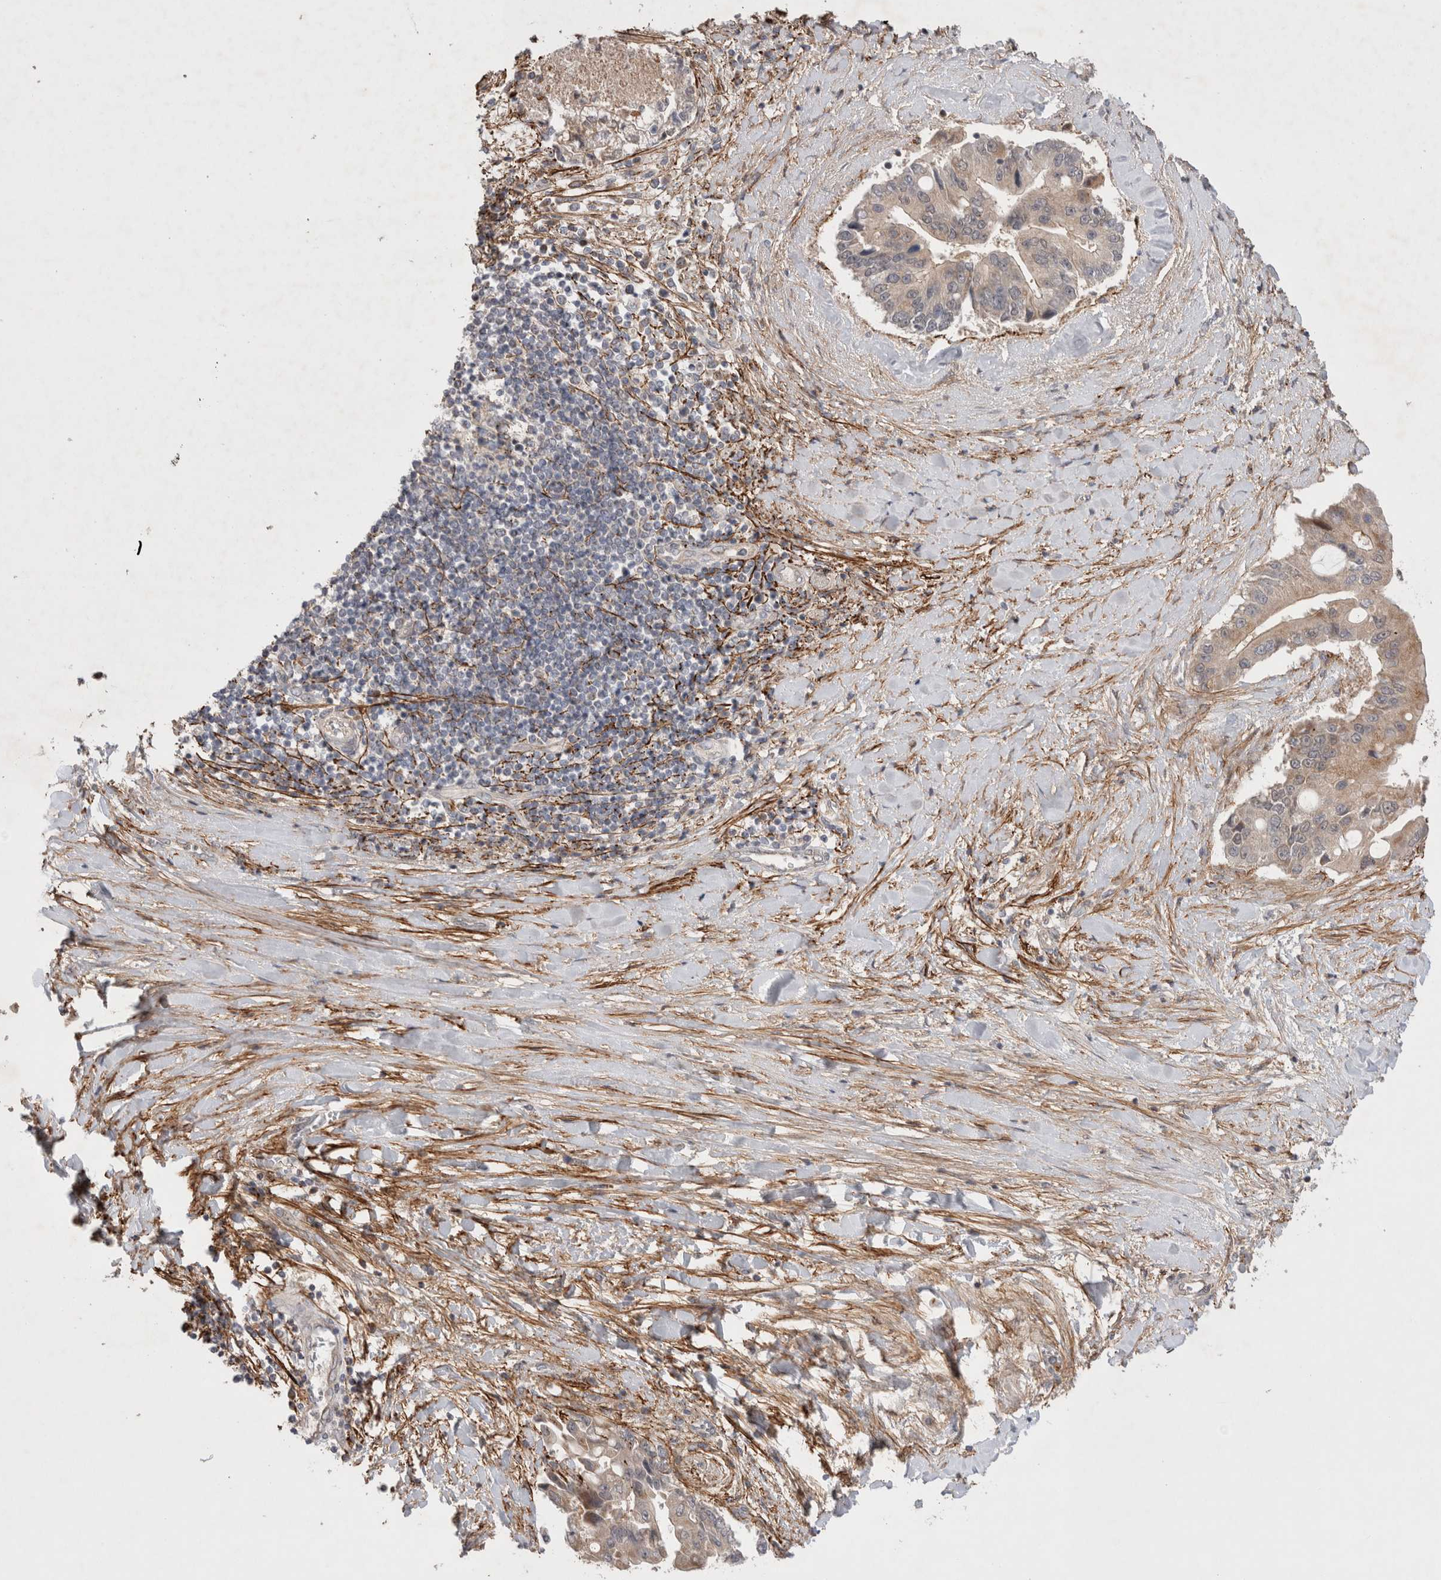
{"staining": {"intensity": "weak", "quantity": "25%-75%", "location": "cytoplasmic/membranous"}, "tissue": "liver cancer", "cell_type": "Tumor cells", "image_type": "cancer", "snomed": [{"axis": "morphology", "description": "Cholangiocarcinoma"}, {"axis": "topography", "description": "Liver"}], "caption": "Immunohistochemical staining of liver cancer (cholangiocarcinoma) shows weak cytoplasmic/membranous protein expression in about 25%-75% of tumor cells.", "gene": "GSDMB", "patient": {"sex": "male", "age": 50}}